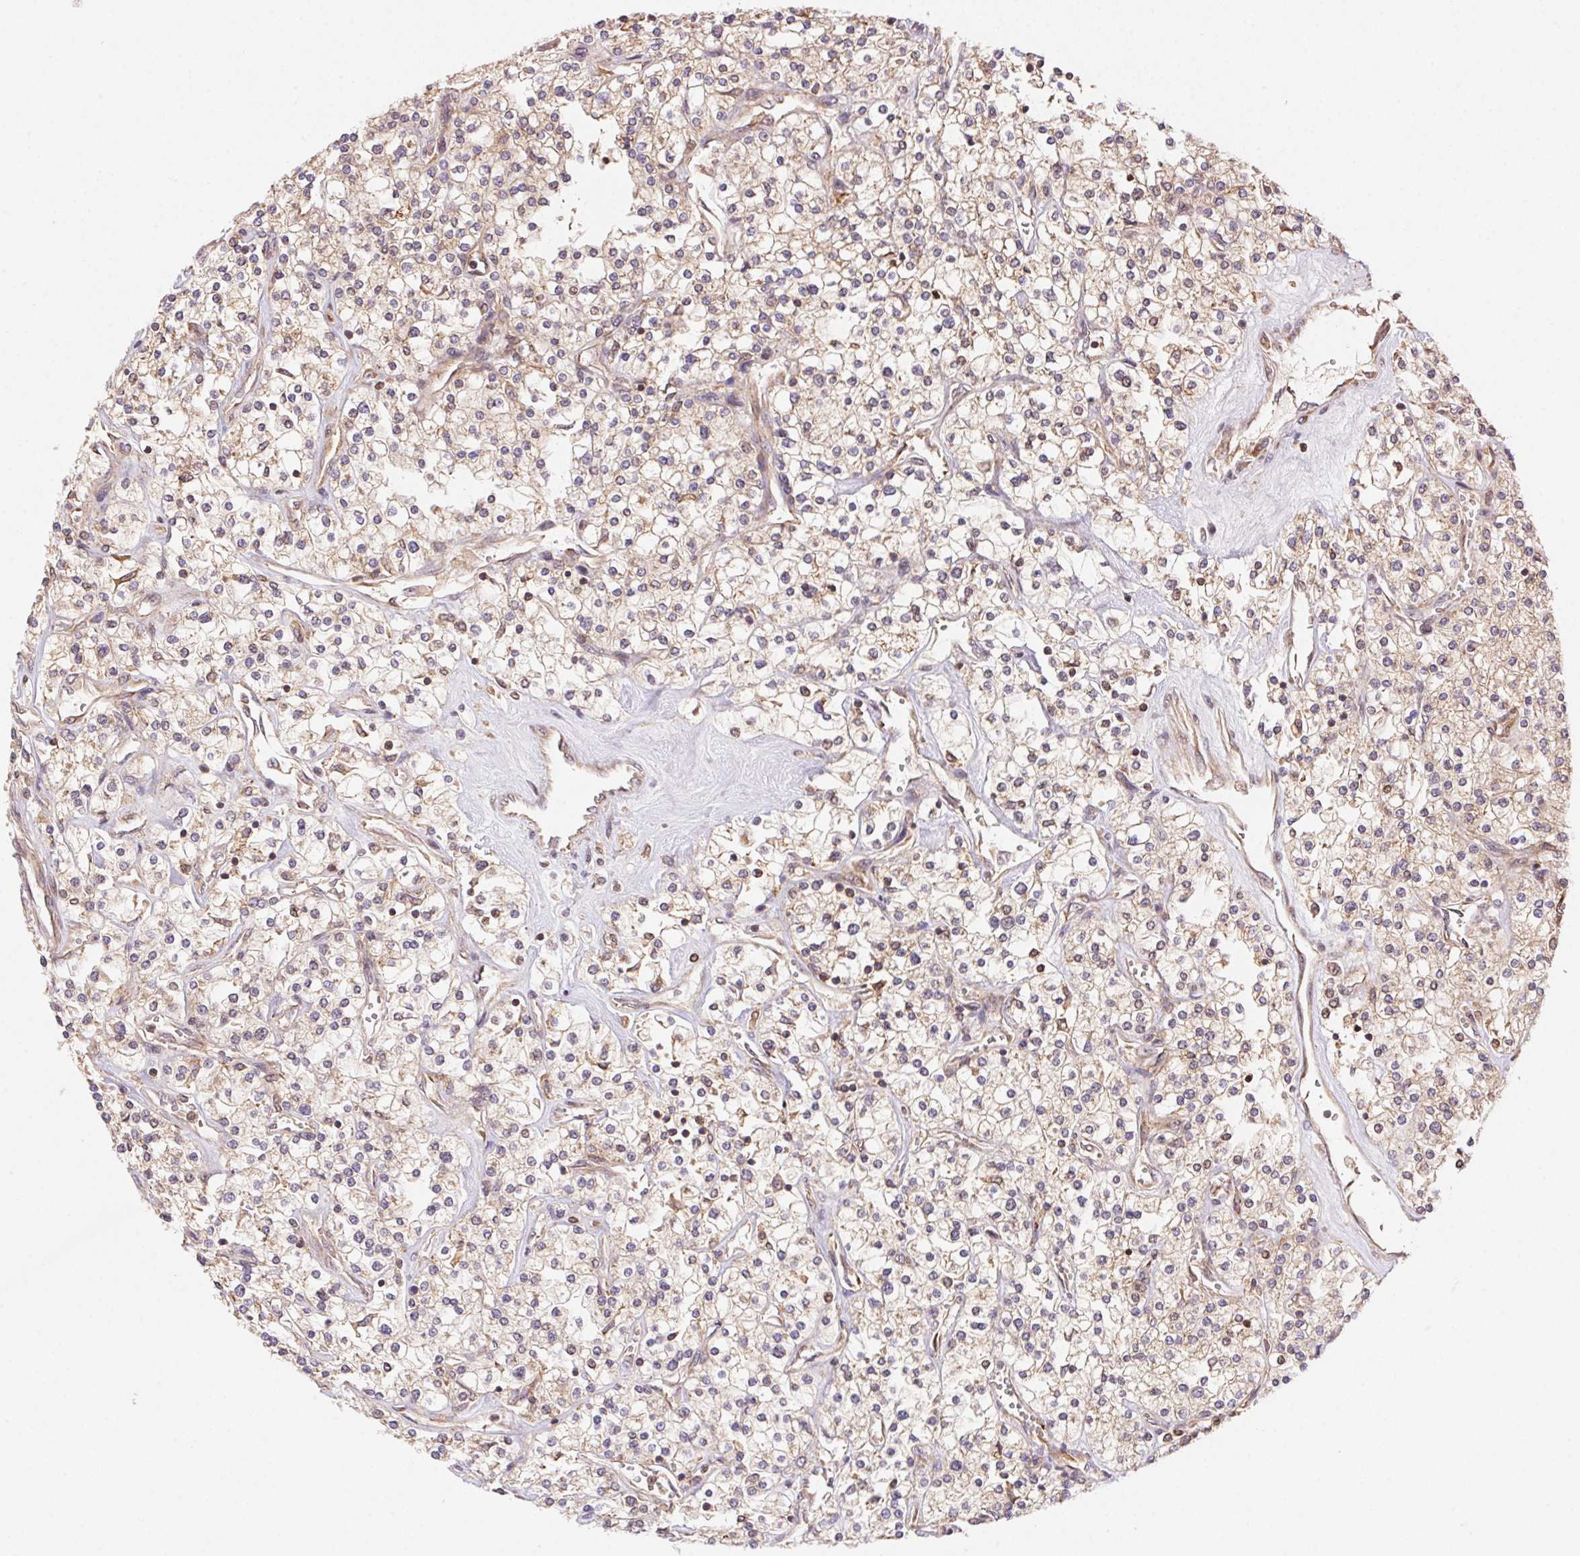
{"staining": {"intensity": "weak", "quantity": "25%-75%", "location": "cytoplasmic/membranous"}, "tissue": "renal cancer", "cell_type": "Tumor cells", "image_type": "cancer", "snomed": [{"axis": "morphology", "description": "Adenocarcinoma, NOS"}, {"axis": "topography", "description": "Kidney"}], "caption": "This is a photomicrograph of IHC staining of renal cancer, which shows weak positivity in the cytoplasmic/membranous of tumor cells.", "gene": "MEX3D", "patient": {"sex": "male", "age": 80}}